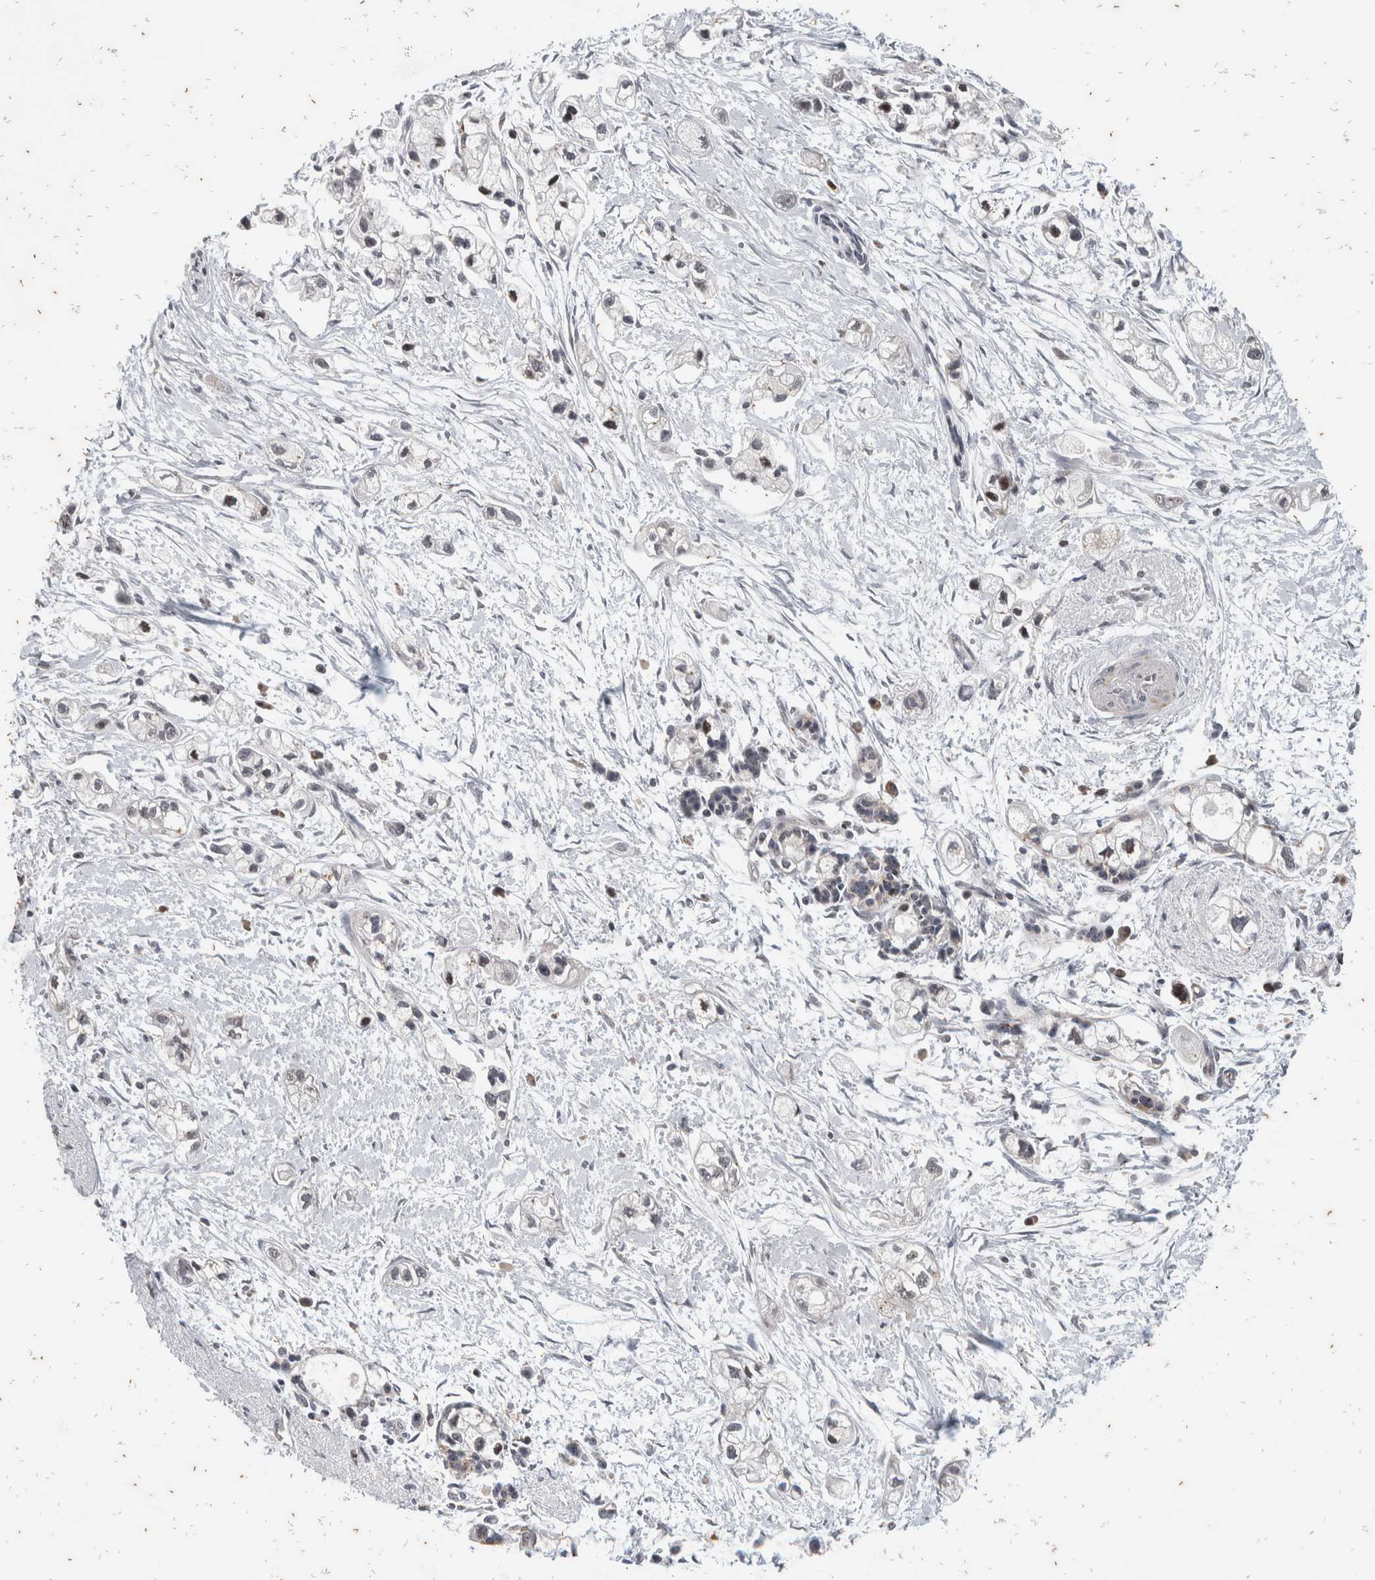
{"staining": {"intensity": "weak", "quantity": "<25%", "location": "nuclear"}, "tissue": "pancreatic cancer", "cell_type": "Tumor cells", "image_type": "cancer", "snomed": [{"axis": "morphology", "description": "Adenocarcinoma, NOS"}, {"axis": "topography", "description": "Pancreas"}], "caption": "Immunohistochemistry micrograph of neoplastic tissue: pancreatic cancer (adenocarcinoma) stained with DAB displays no significant protein positivity in tumor cells.", "gene": "ATXN7L1", "patient": {"sex": "male", "age": 74}}